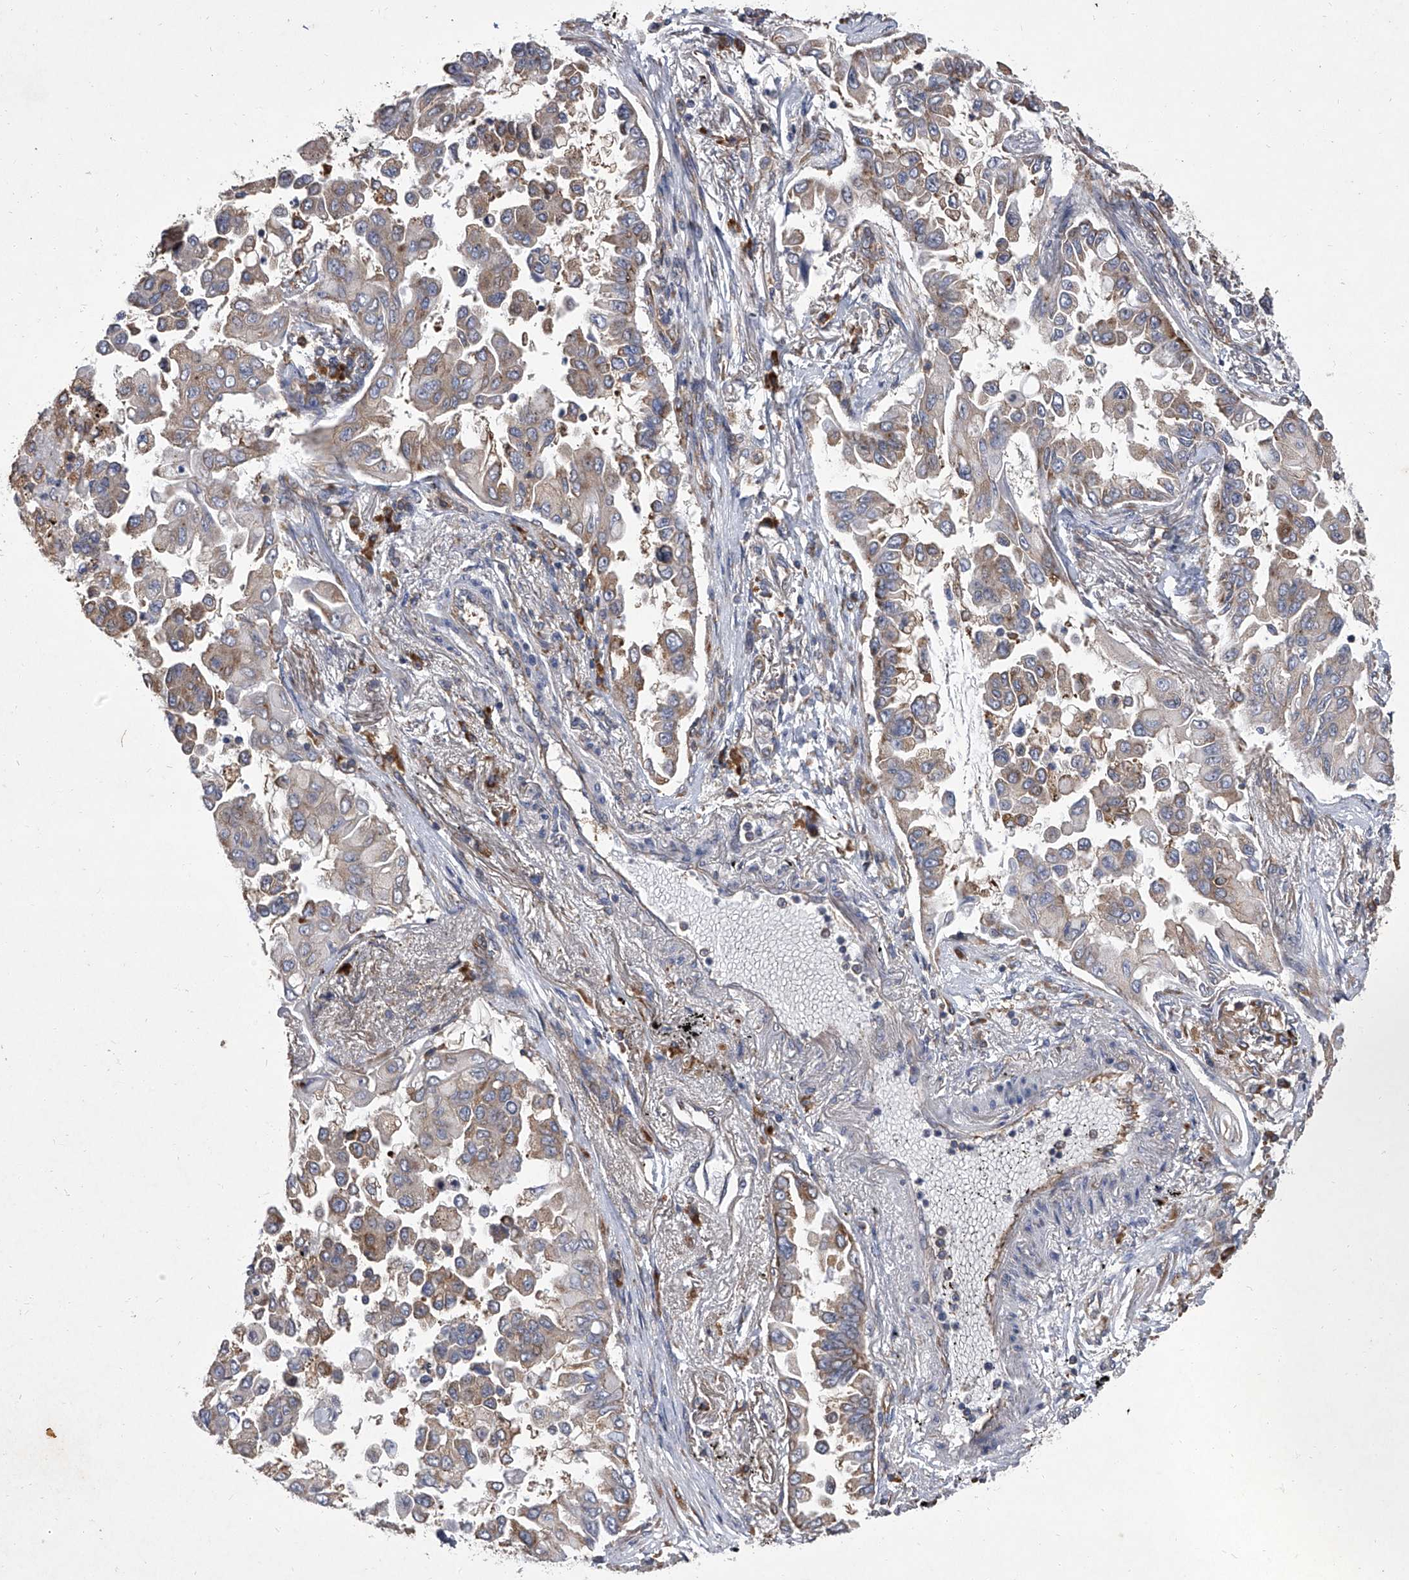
{"staining": {"intensity": "strong", "quantity": "25%-75%", "location": "cytoplasmic/membranous"}, "tissue": "lung cancer", "cell_type": "Tumor cells", "image_type": "cancer", "snomed": [{"axis": "morphology", "description": "Adenocarcinoma, NOS"}, {"axis": "topography", "description": "Lung"}], "caption": "Tumor cells exhibit high levels of strong cytoplasmic/membranous positivity in about 25%-75% of cells in lung cancer (adenocarcinoma). (Brightfield microscopy of DAB IHC at high magnification).", "gene": "EIF2S2", "patient": {"sex": "female", "age": 67}}